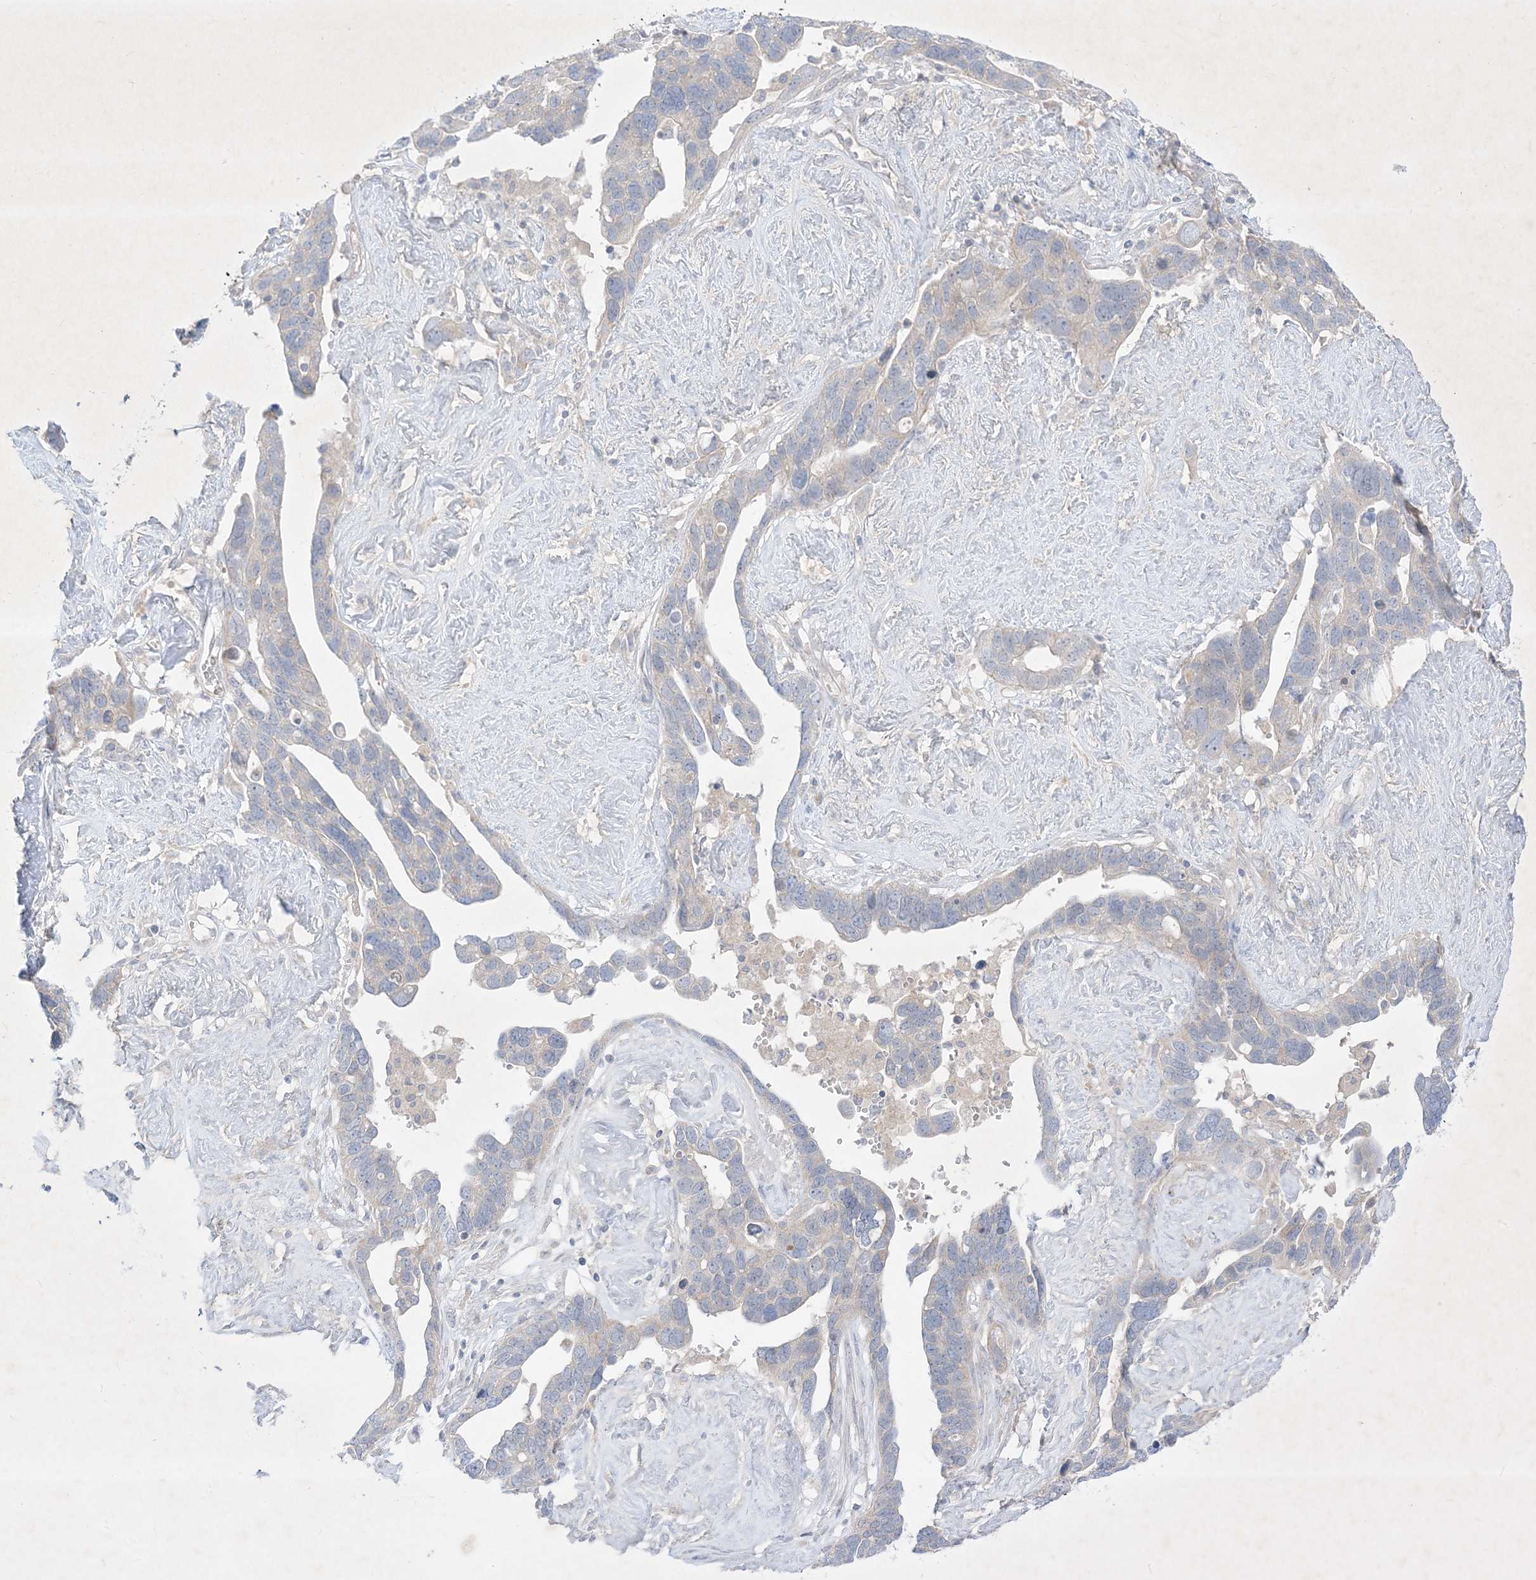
{"staining": {"intensity": "negative", "quantity": "none", "location": "none"}, "tissue": "ovarian cancer", "cell_type": "Tumor cells", "image_type": "cancer", "snomed": [{"axis": "morphology", "description": "Cystadenocarcinoma, serous, NOS"}, {"axis": "topography", "description": "Ovary"}], "caption": "Human ovarian cancer stained for a protein using immunohistochemistry shows no expression in tumor cells.", "gene": "PLEKHA3", "patient": {"sex": "female", "age": 54}}